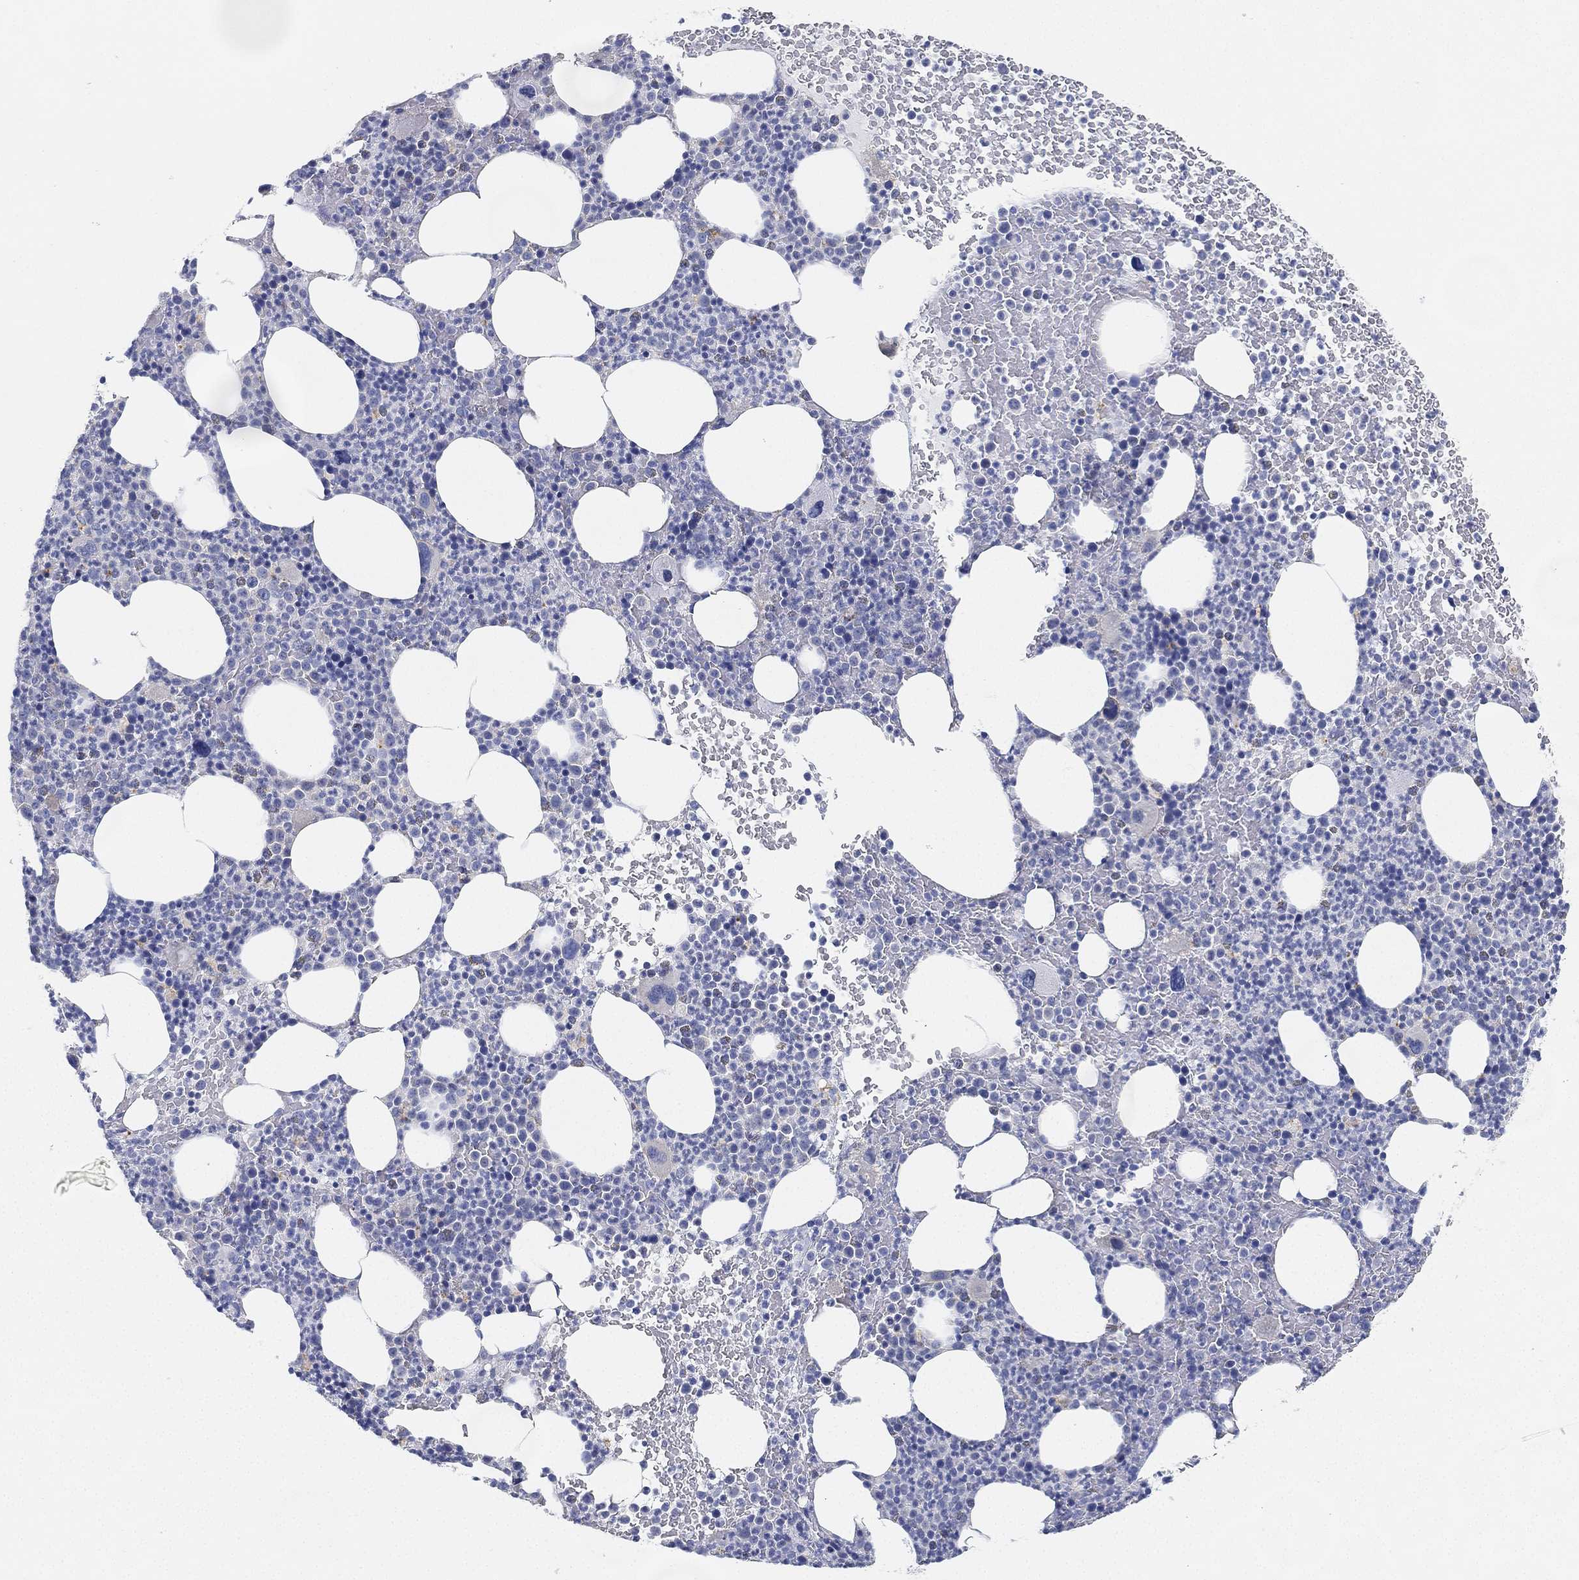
{"staining": {"intensity": "negative", "quantity": "none", "location": "none"}, "tissue": "bone marrow", "cell_type": "Hematopoietic cells", "image_type": "normal", "snomed": [{"axis": "morphology", "description": "Normal tissue, NOS"}, {"axis": "topography", "description": "Bone marrow"}], "caption": "A high-resolution micrograph shows immunohistochemistry (IHC) staining of normal bone marrow, which exhibits no significant staining in hematopoietic cells.", "gene": "GPR61", "patient": {"sex": "male", "age": 83}}